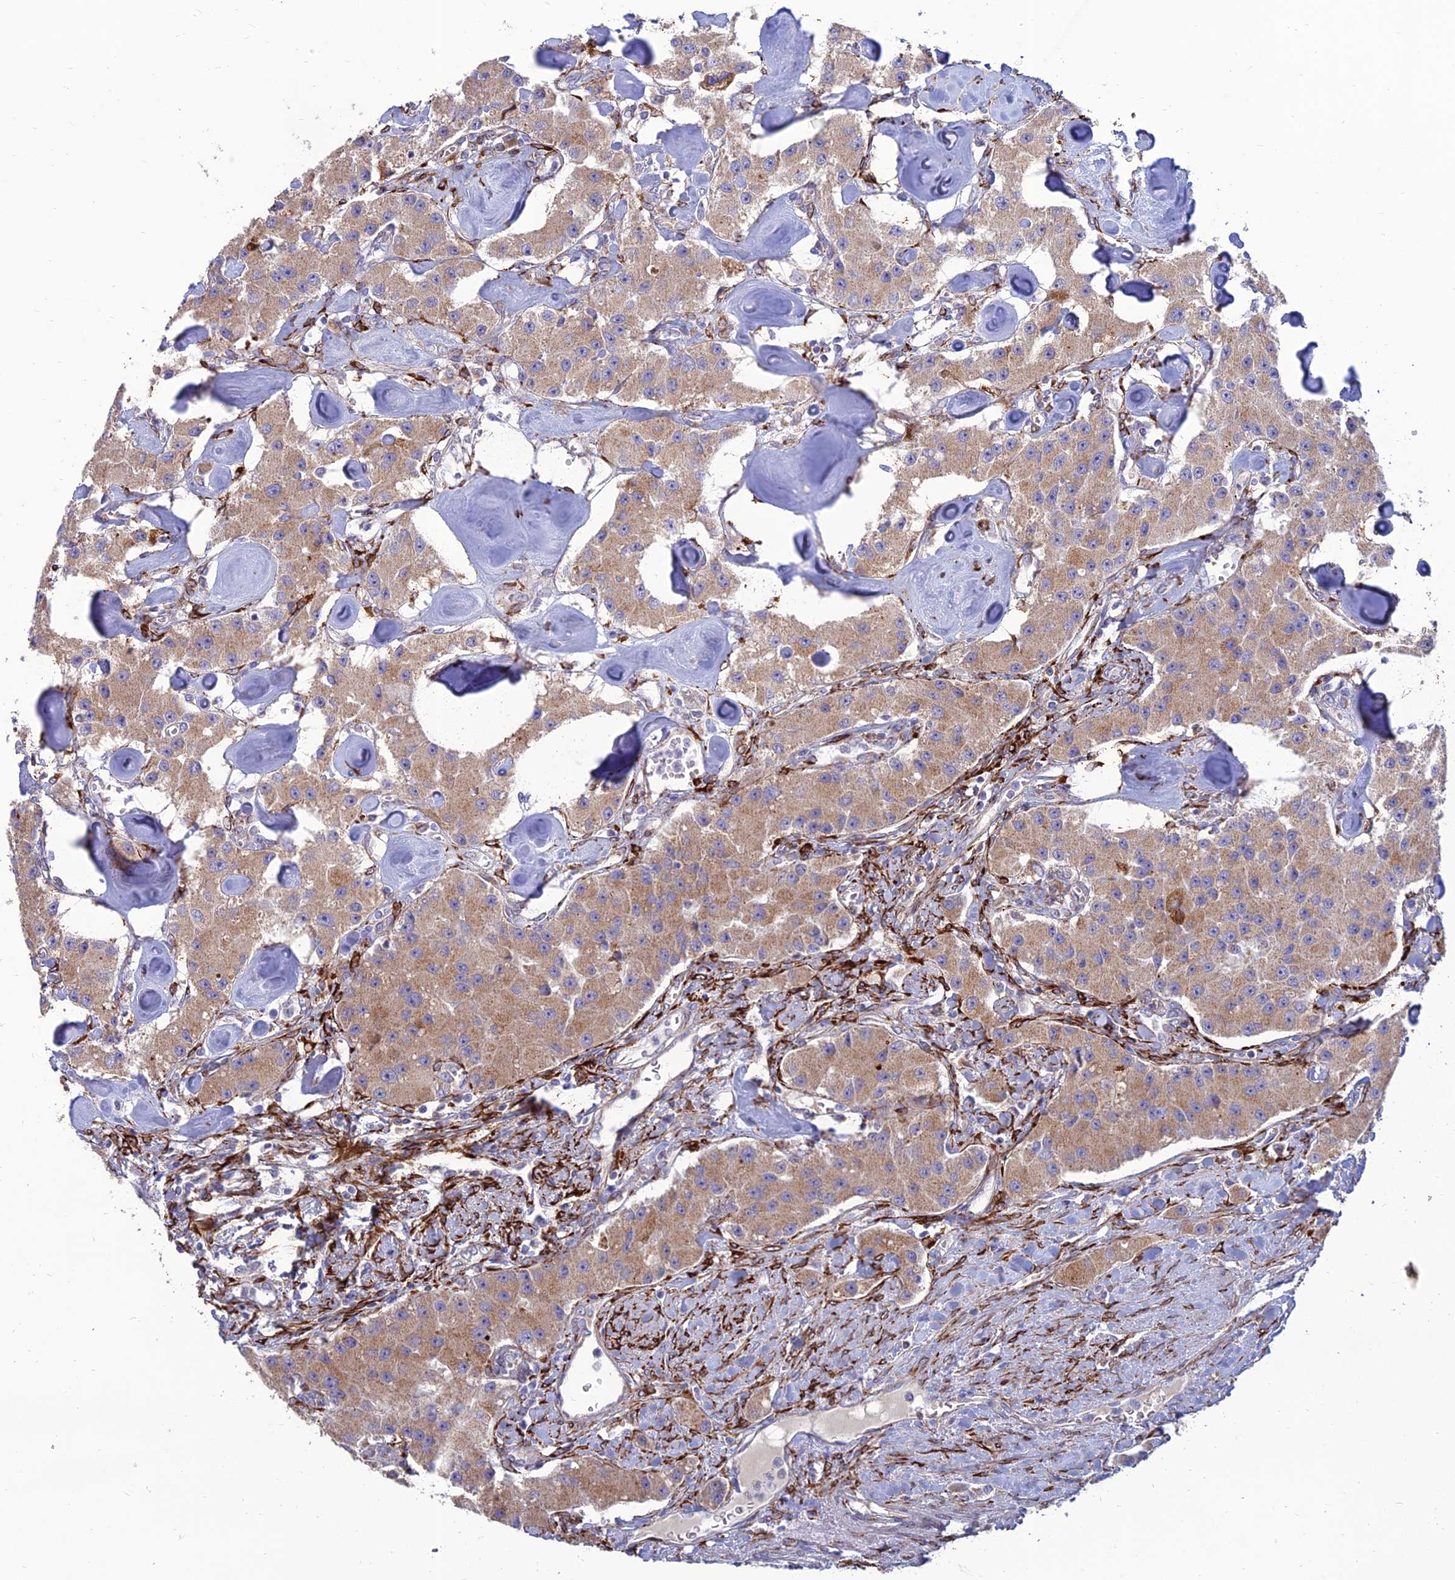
{"staining": {"intensity": "weak", "quantity": ">75%", "location": "cytoplasmic/membranous"}, "tissue": "carcinoid", "cell_type": "Tumor cells", "image_type": "cancer", "snomed": [{"axis": "morphology", "description": "Carcinoid, malignant, NOS"}, {"axis": "topography", "description": "Pancreas"}], "caption": "About >75% of tumor cells in carcinoid display weak cytoplasmic/membranous protein expression as visualized by brown immunohistochemical staining.", "gene": "RCN3", "patient": {"sex": "male", "age": 41}}